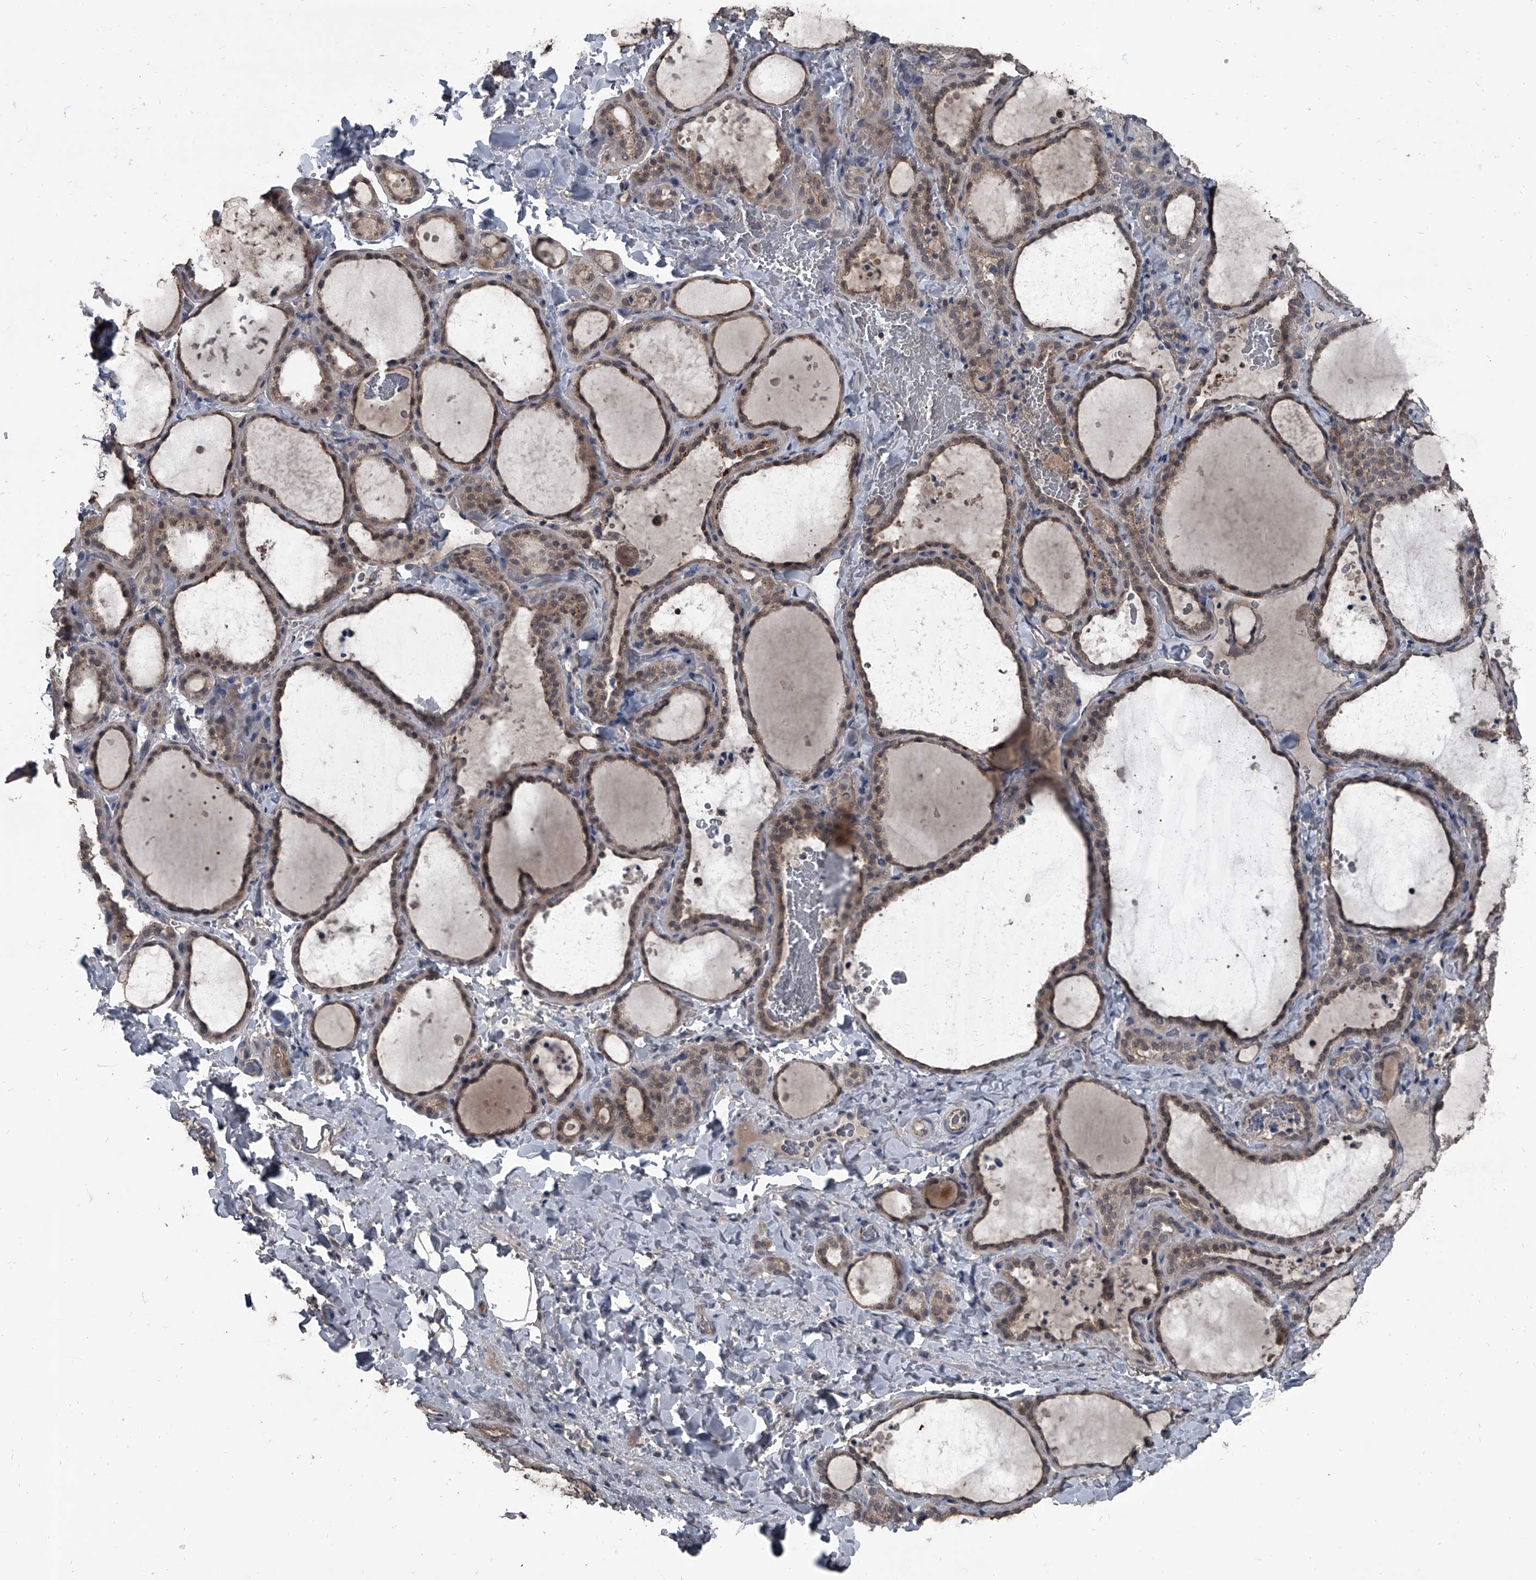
{"staining": {"intensity": "weak", "quantity": ">75%", "location": "cytoplasmic/membranous"}, "tissue": "thyroid gland", "cell_type": "Glandular cells", "image_type": "normal", "snomed": [{"axis": "morphology", "description": "Normal tissue, NOS"}, {"axis": "topography", "description": "Thyroid gland"}], "caption": "There is low levels of weak cytoplasmic/membranous staining in glandular cells of normal thyroid gland, as demonstrated by immunohistochemical staining (brown color).", "gene": "OARD1", "patient": {"sex": "female", "age": 22}}